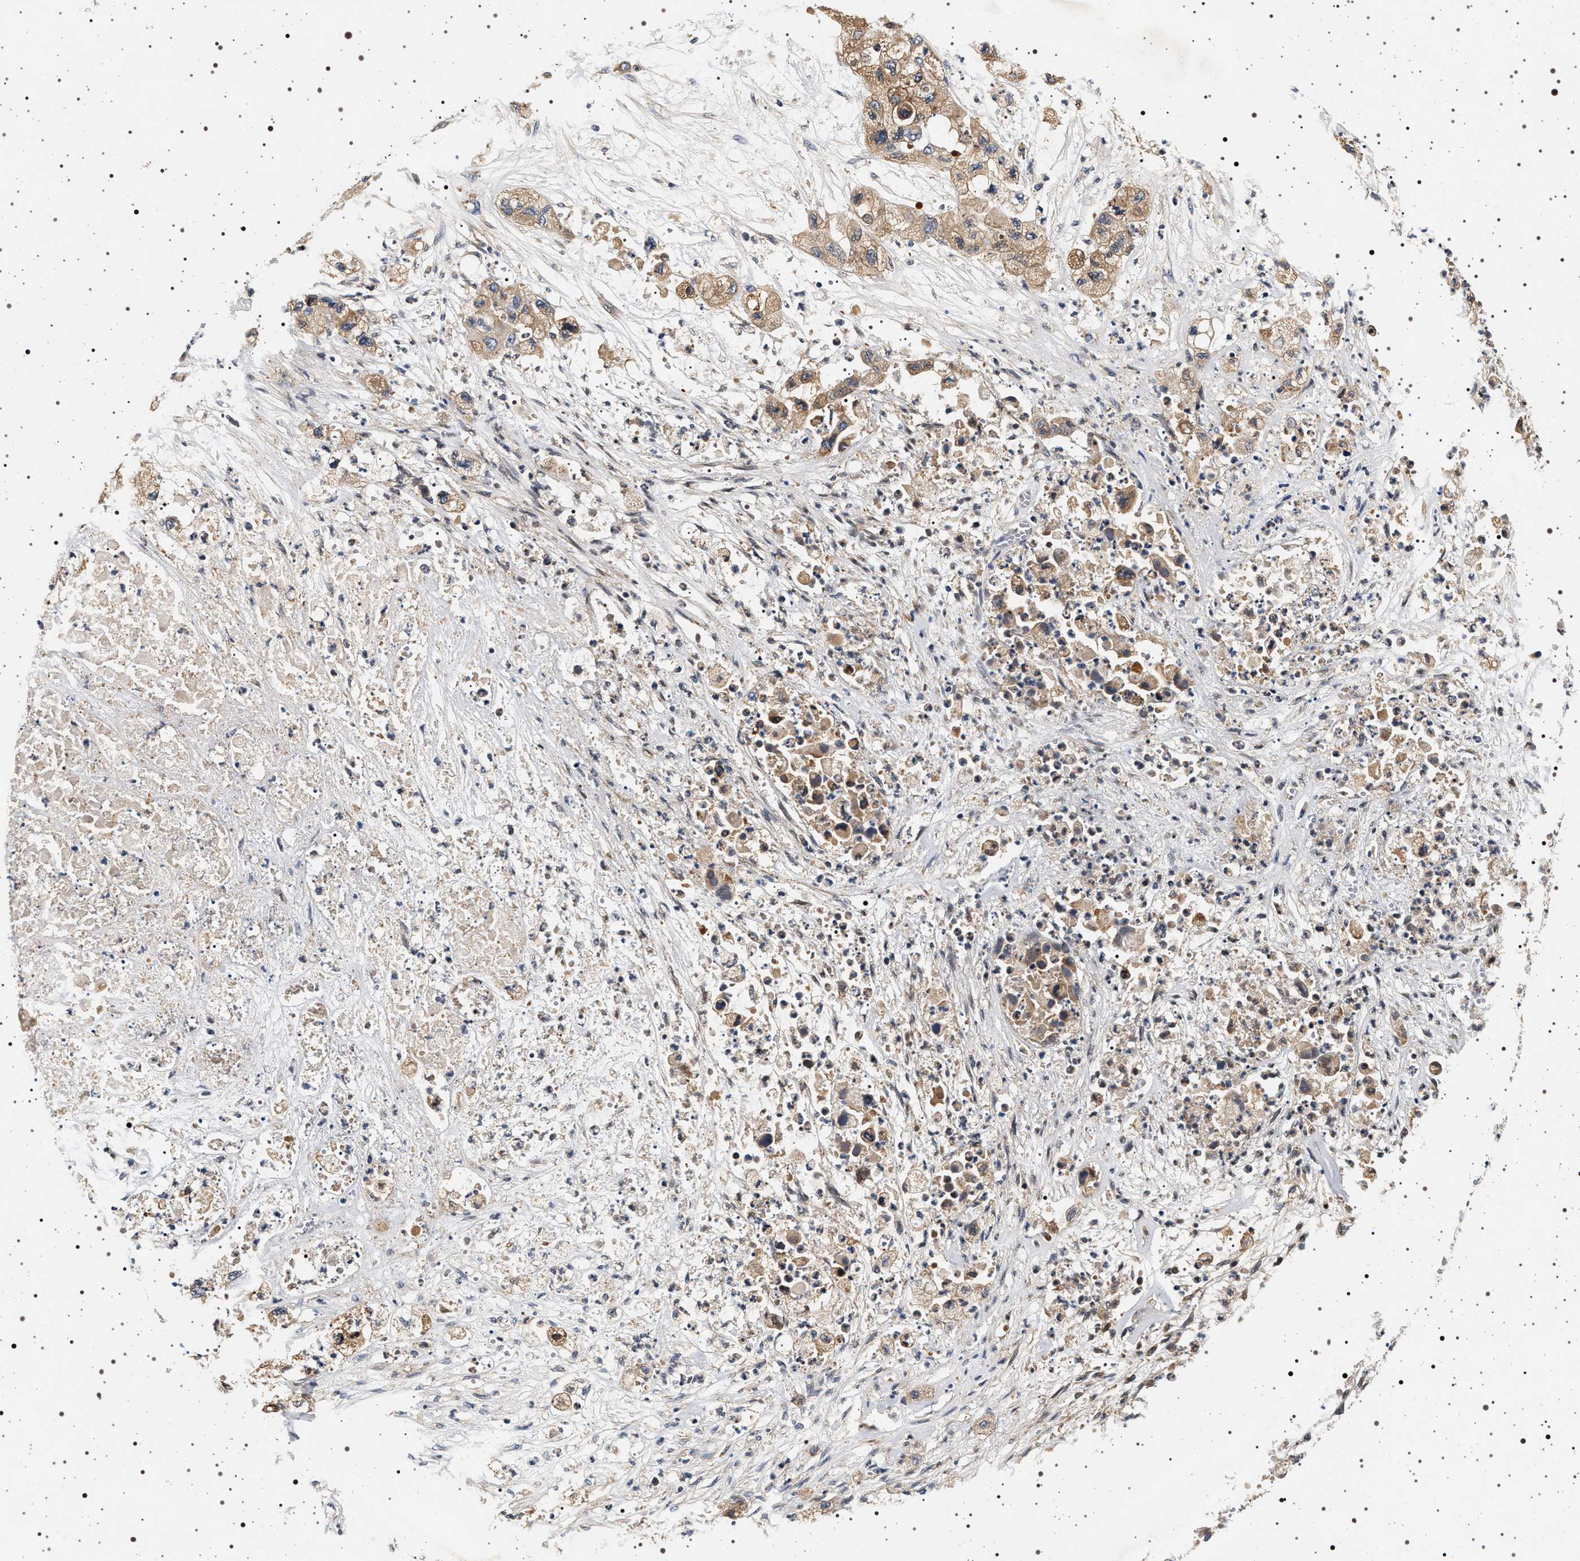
{"staining": {"intensity": "moderate", "quantity": ">75%", "location": "cytoplasmic/membranous"}, "tissue": "pancreatic cancer", "cell_type": "Tumor cells", "image_type": "cancer", "snomed": [{"axis": "morphology", "description": "Adenocarcinoma, NOS"}, {"axis": "topography", "description": "Pancreas"}], "caption": "Immunohistochemical staining of pancreatic adenocarcinoma demonstrates moderate cytoplasmic/membranous protein expression in approximately >75% of tumor cells.", "gene": "DCBLD2", "patient": {"sex": "female", "age": 78}}